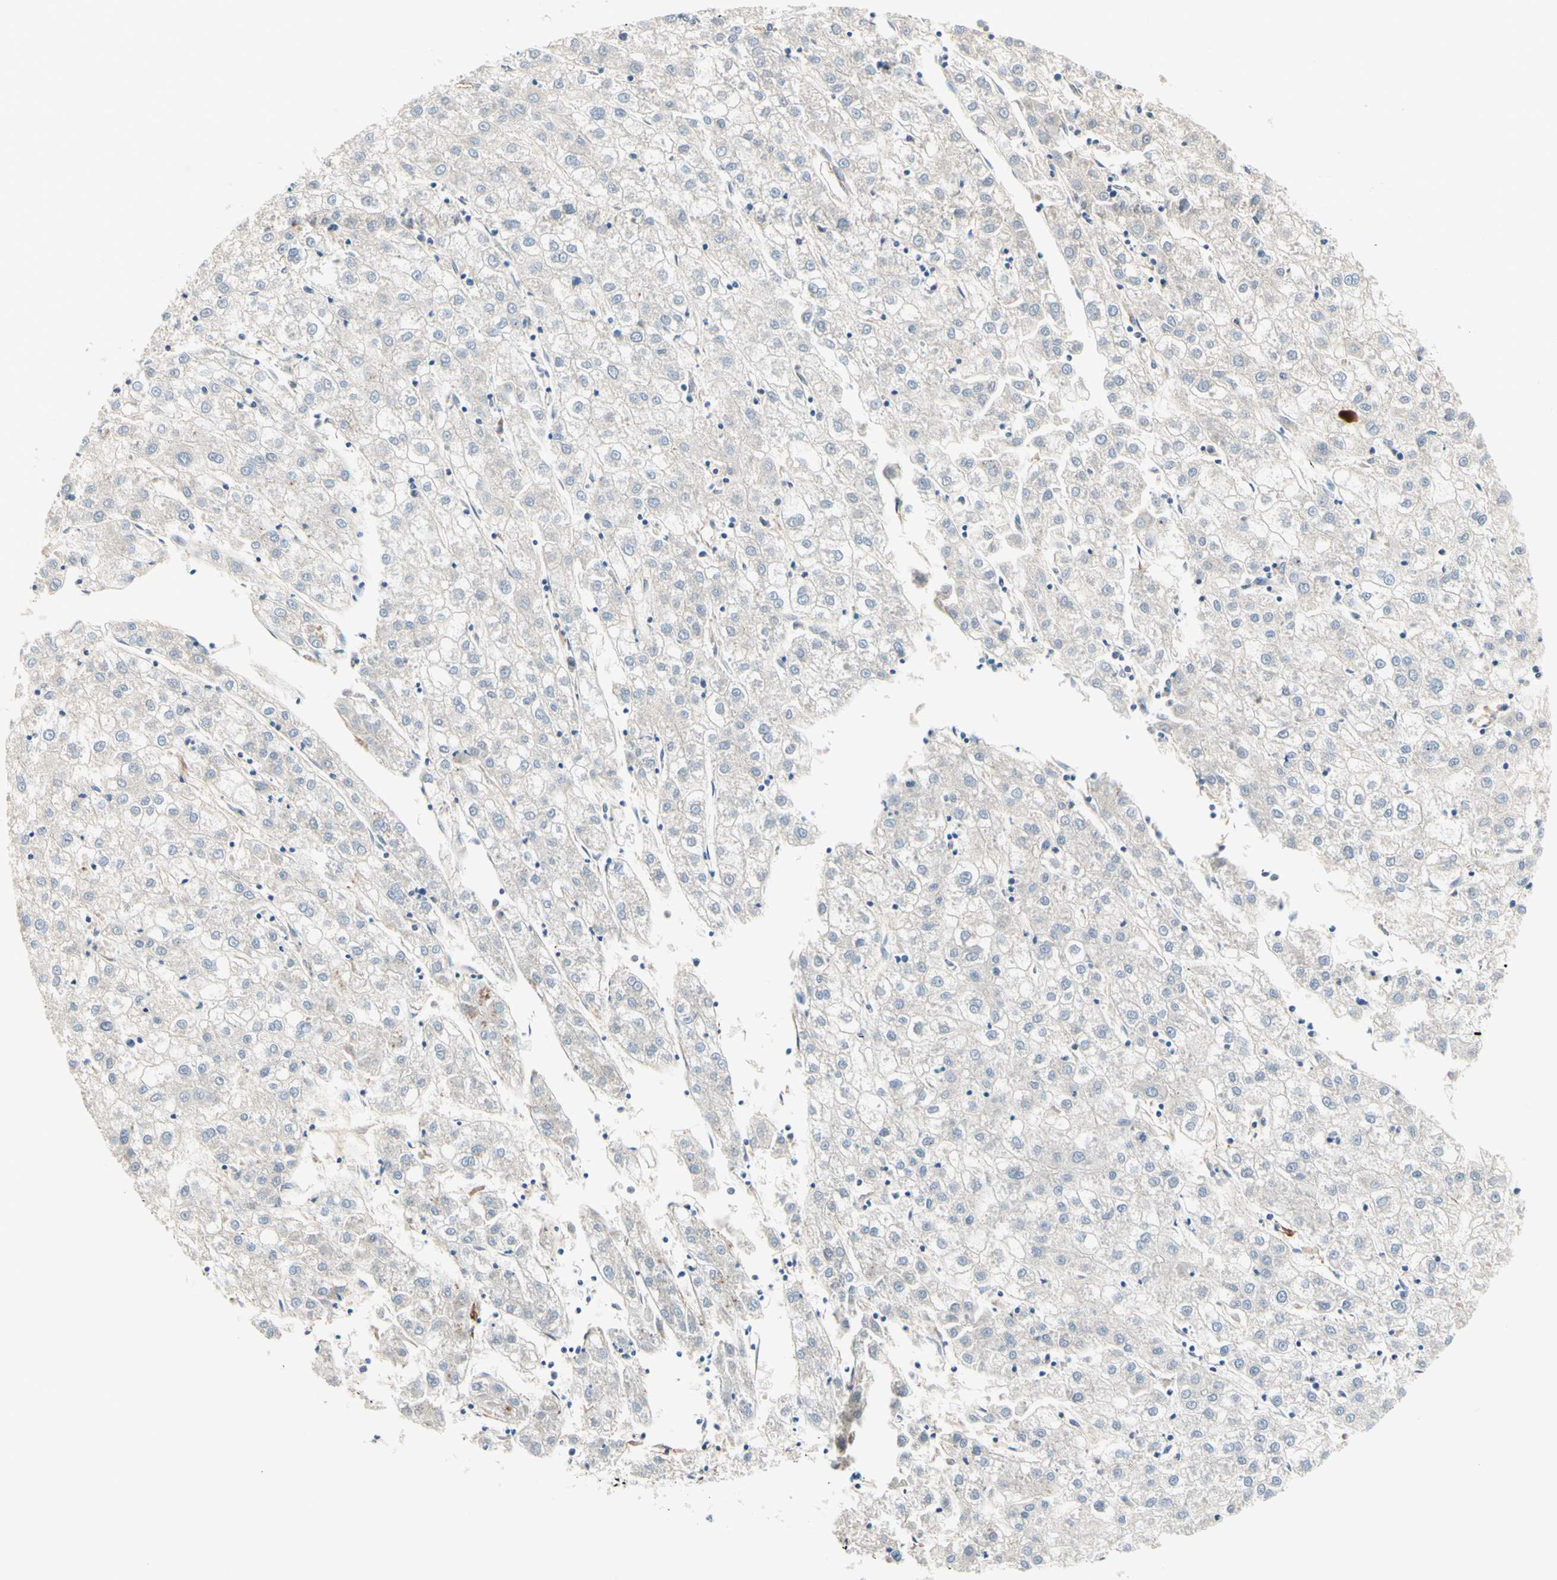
{"staining": {"intensity": "negative", "quantity": "none", "location": "none"}, "tissue": "liver cancer", "cell_type": "Tumor cells", "image_type": "cancer", "snomed": [{"axis": "morphology", "description": "Carcinoma, Hepatocellular, NOS"}, {"axis": "topography", "description": "Liver"}], "caption": "Hepatocellular carcinoma (liver) stained for a protein using immunohistochemistry (IHC) reveals no staining tumor cells.", "gene": "TRAF2", "patient": {"sex": "male", "age": 72}}